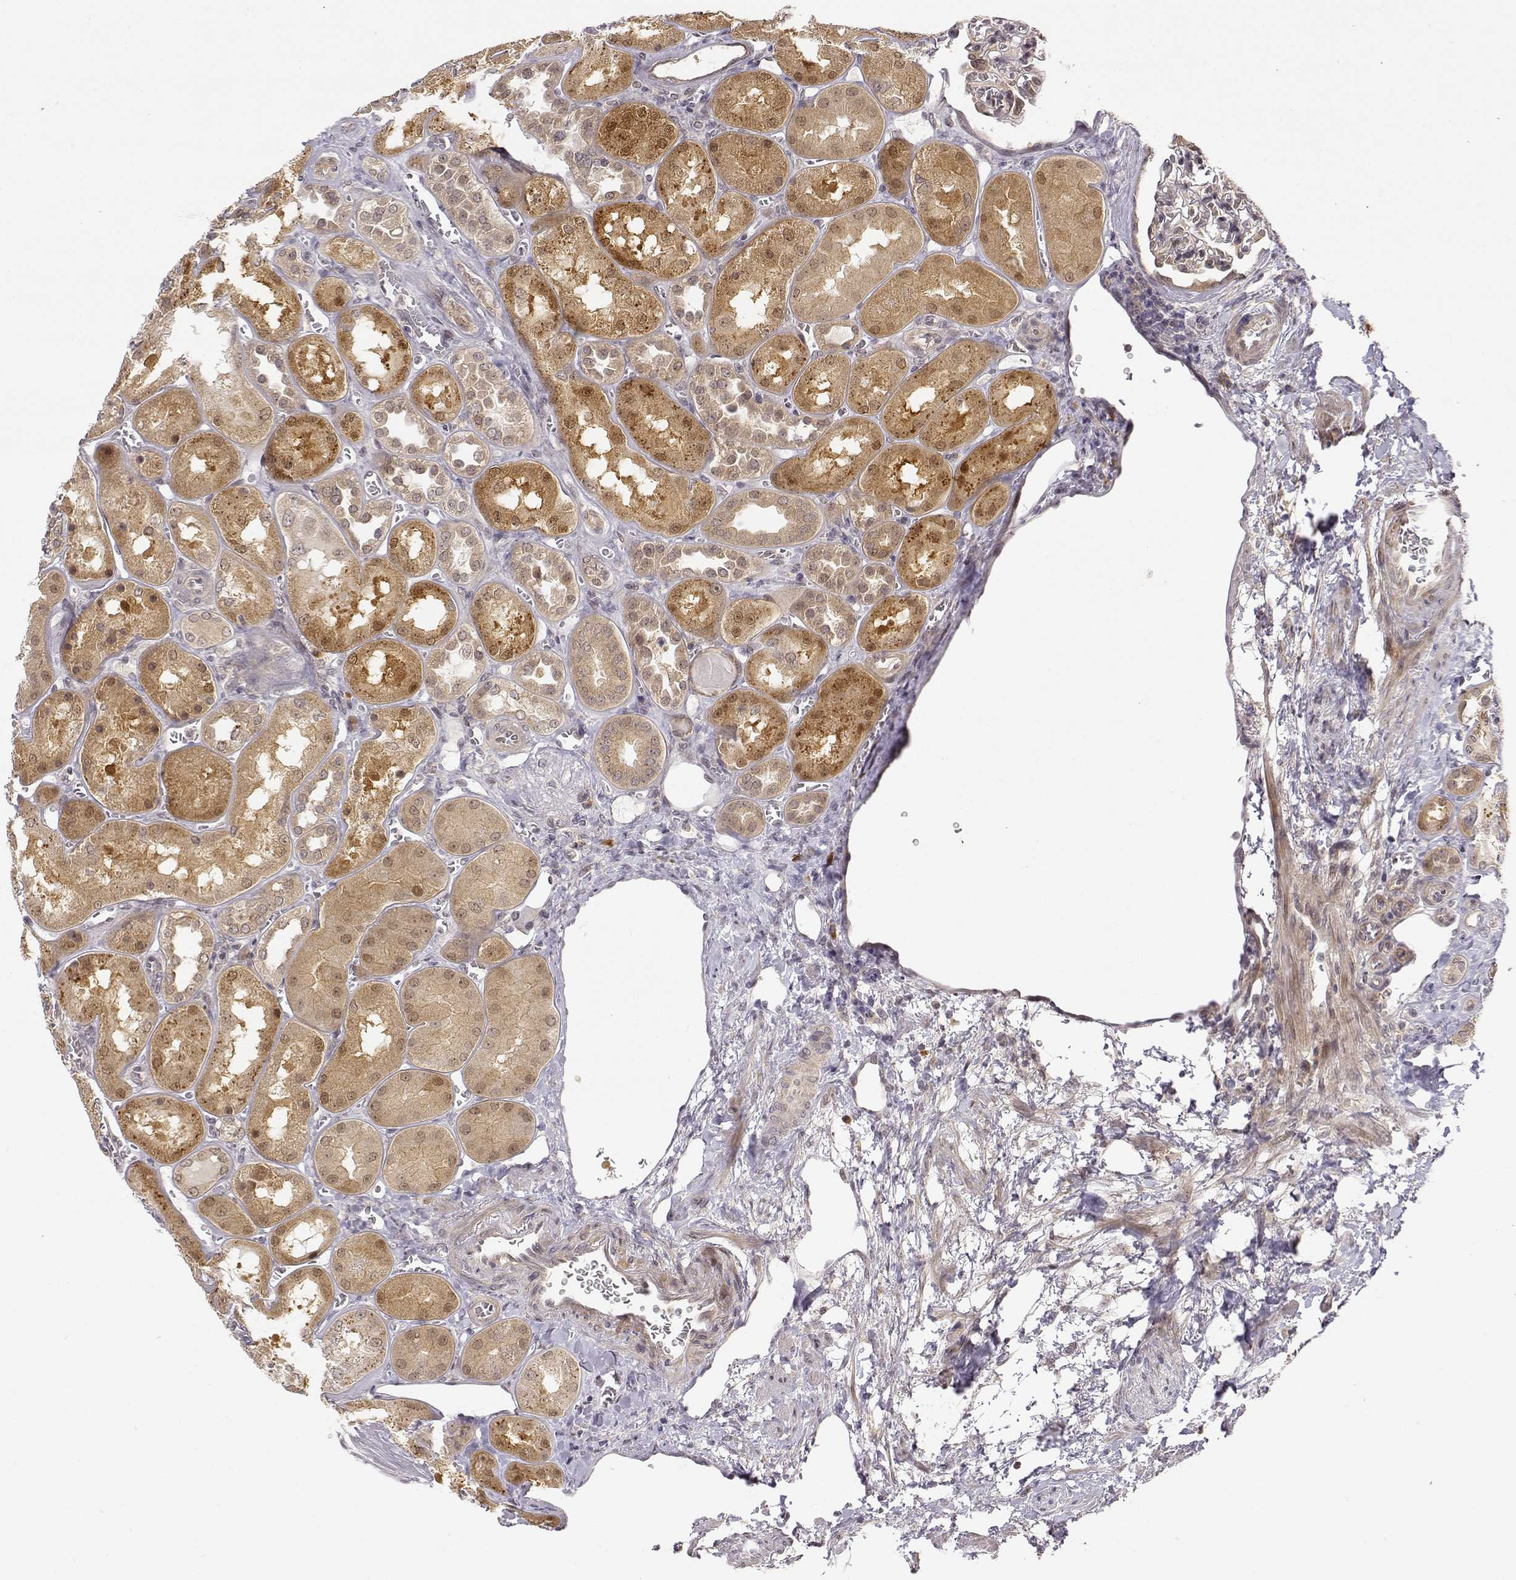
{"staining": {"intensity": "weak", "quantity": "25%-75%", "location": "cytoplasmic/membranous"}, "tissue": "kidney", "cell_type": "Cells in glomeruli", "image_type": "normal", "snomed": [{"axis": "morphology", "description": "Normal tissue, NOS"}, {"axis": "topography", "description": "Kidney"}], "caption": "Kidney stained for a protein exhibits weak cytoplasmic/membranous positivity in cells in glomeruli. The staining was performed using DAB to visualize the protein expression in brown, while the nuclei were stained in blue with hematoxylin (Magnification: 20x).", "gene": "ERGIC2", "patient": {"sex": "male", "age": 73}}